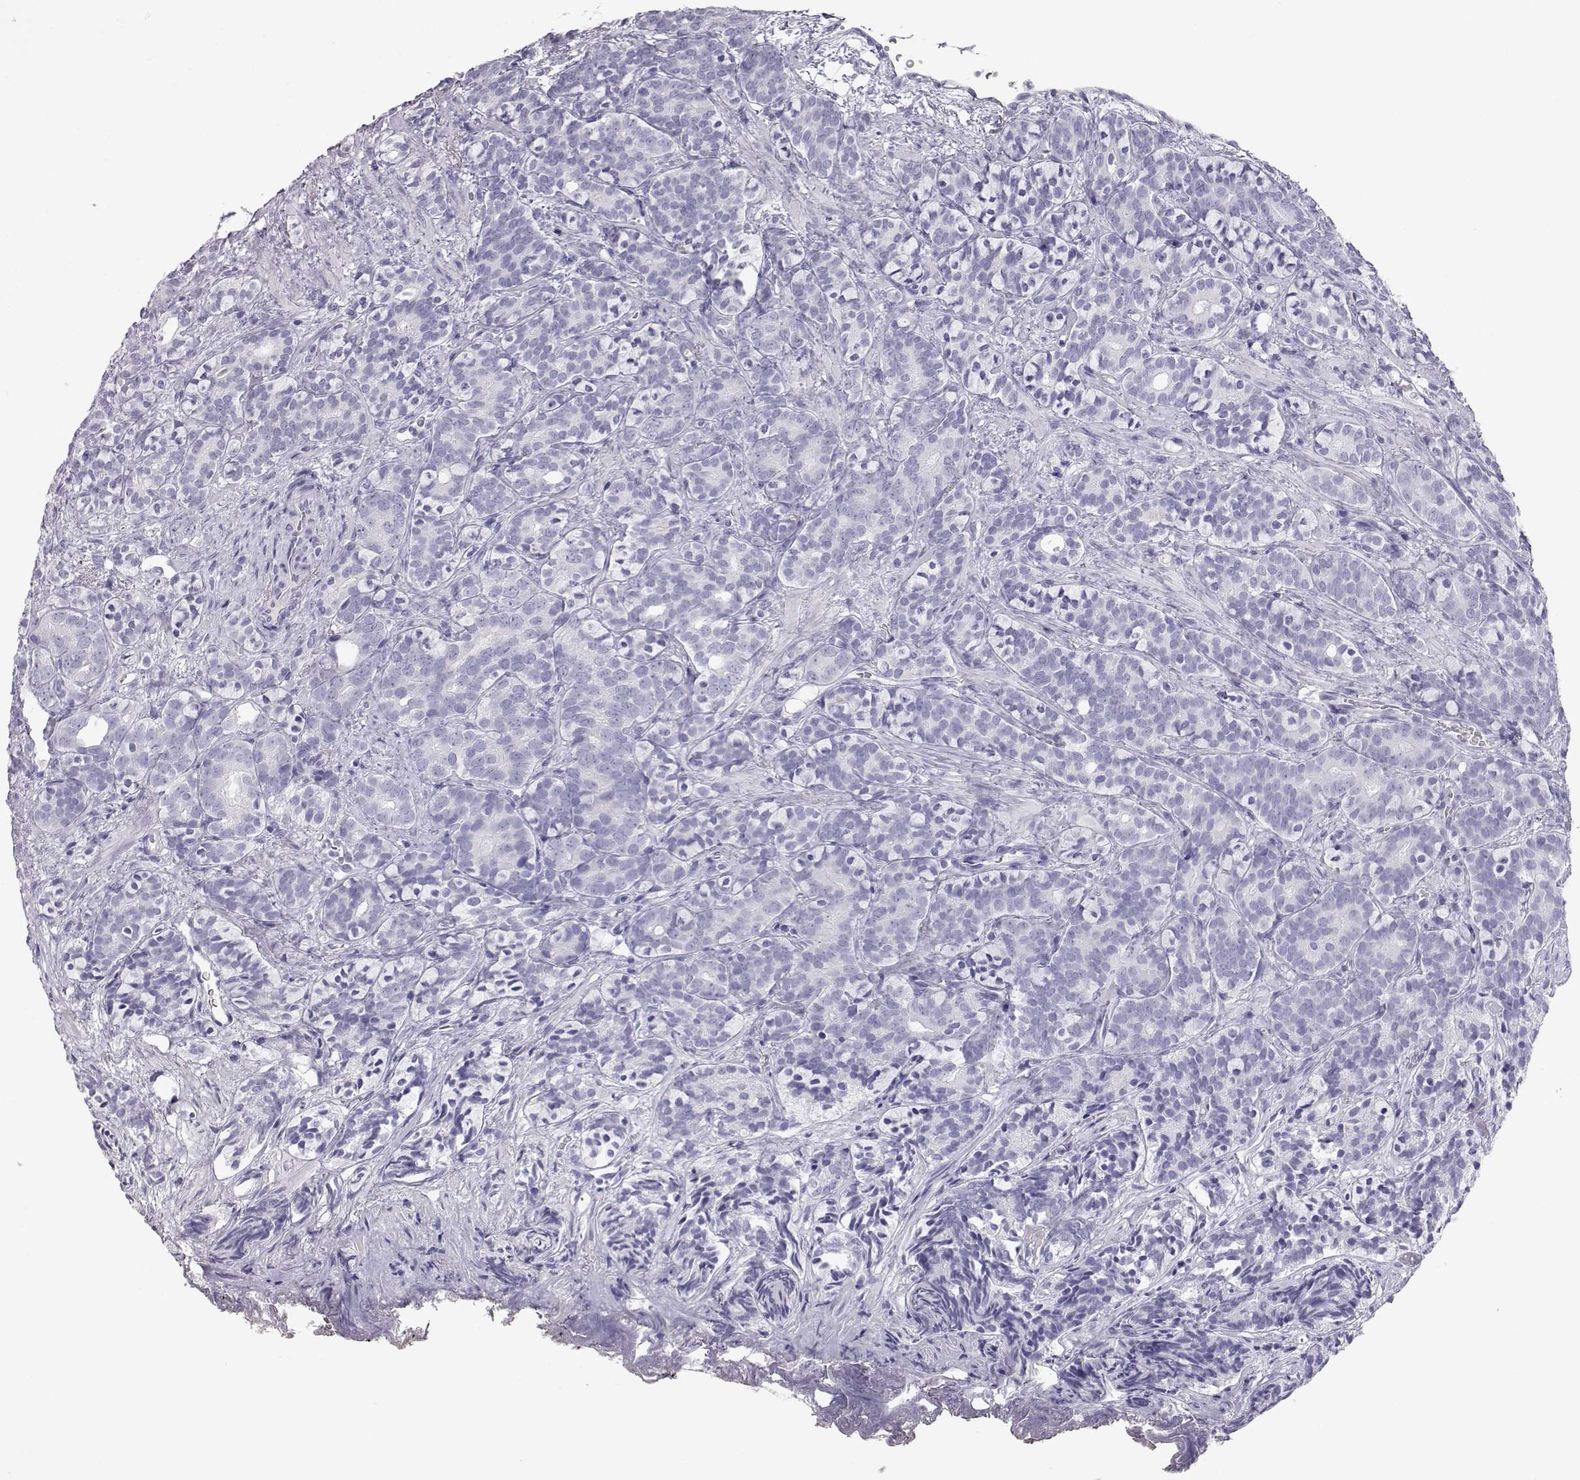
{"staining": {"intensity": "negative", "quantity": "none", "location": "none"}, "tissue": "prostate cancer", "cell_type": "Tumor cells", "image_type": "cancer", "snomed": [{"axis": "morphology", "description": "Adenocarcinoma, High grade"}, {"axis": "topography", "description": "Prostate"}], "caption": "Tumor cells are negative for protein expression in human prostate cancer. (Brightfield microscopy of DAB immunohistochemistry (IHC) at high magnification).", "gene": "ITLN2", "patient": {"sex": "male", "age": 84}}